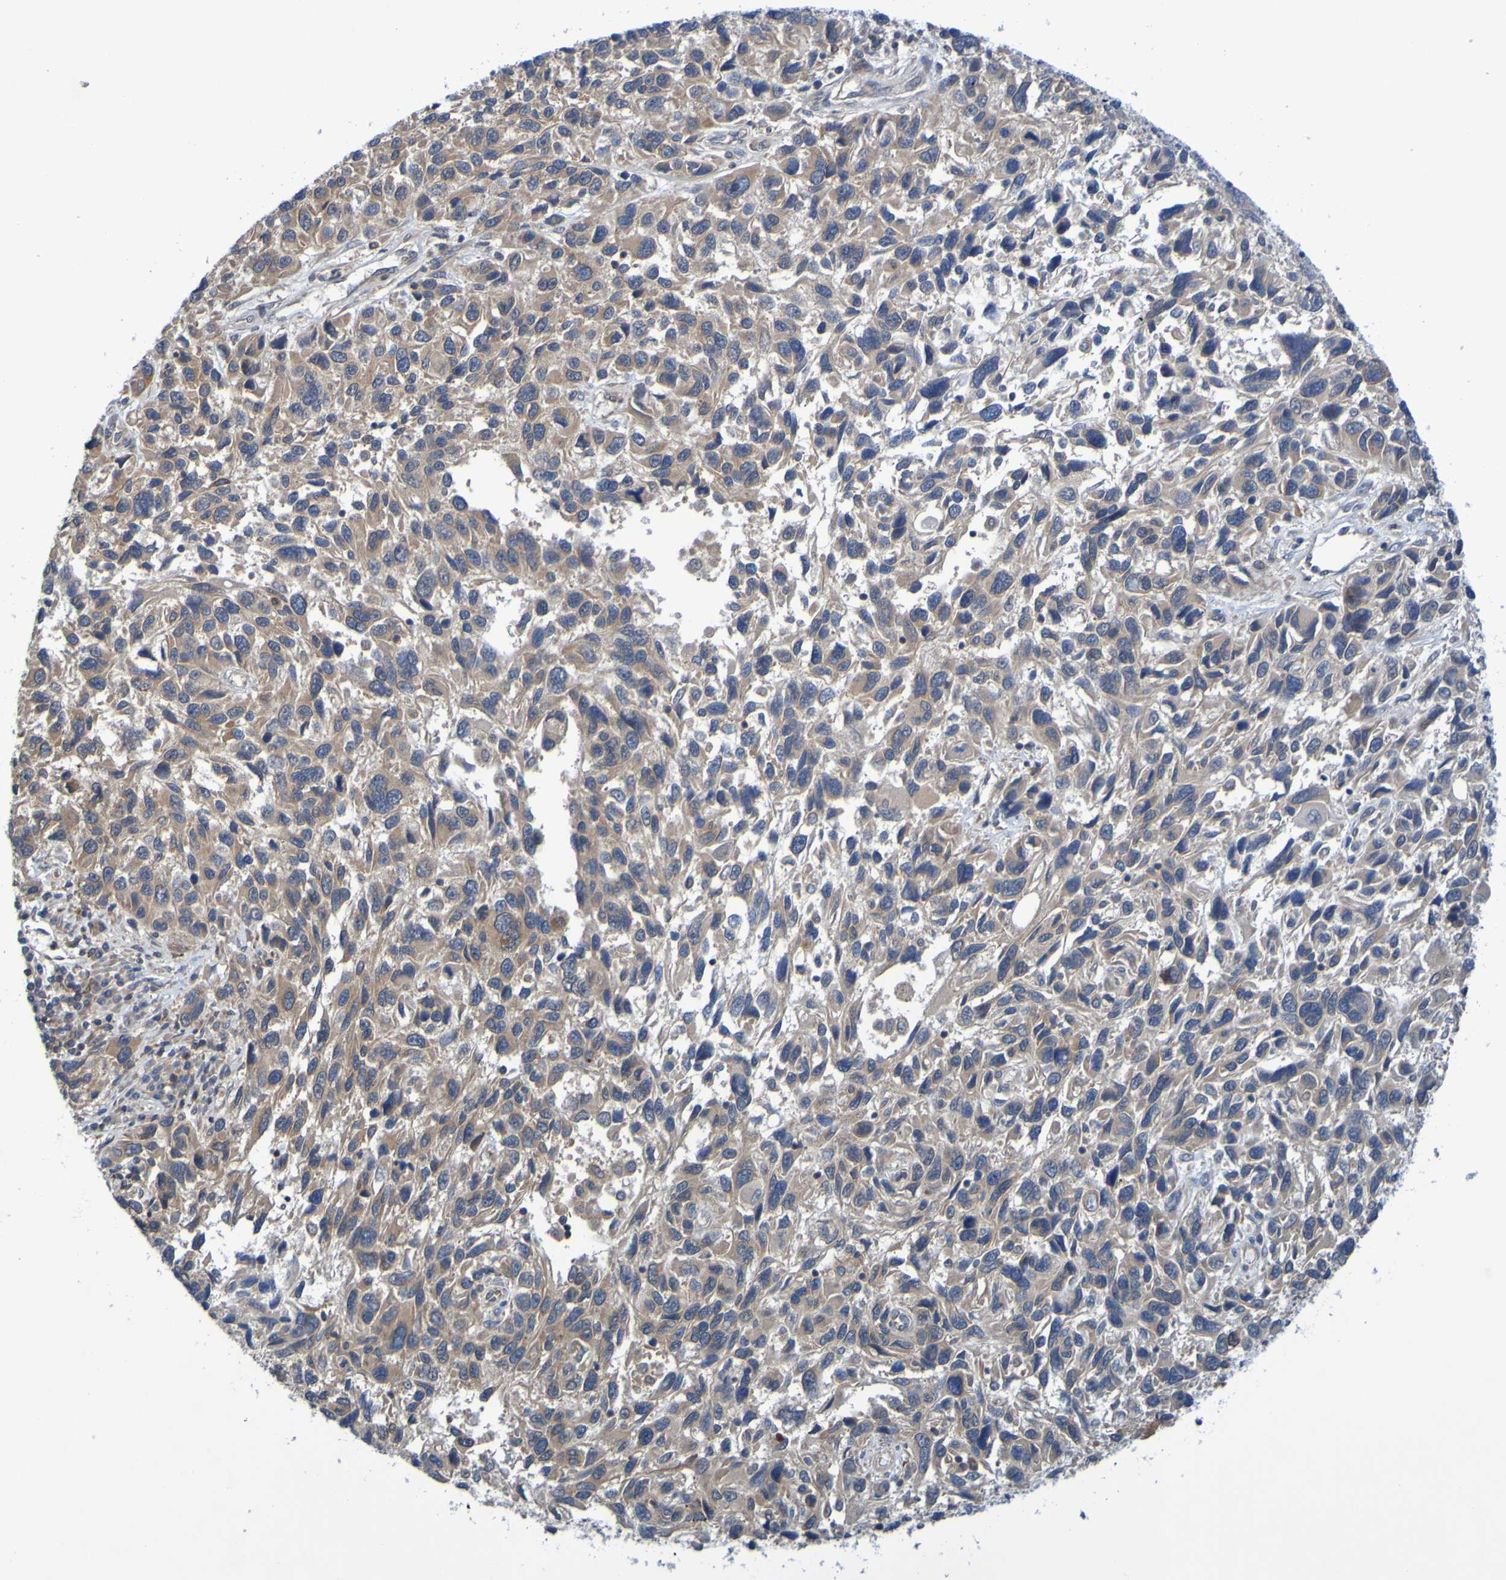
{"staining": {"intensity": "weak", "quantity": ">75%", "location": "cytoplasmic/membranous"}, "tissue": "melanoma", "cell_type": "Tumor cells", "image_type": "cancer", "snomed": [{"axis": "morphology", "description": "Malignant melanoma, NOS"}, {"axis": "topography", "description": "Skin"}], "caption": "Protein analysis of malignant melanoma tissue demonstrates weak cytoplasmic/membranous positivity in approximately >75% of tumor cells.", "gene": "SDK1", "patient": {"sex": "male", "age": 53}}